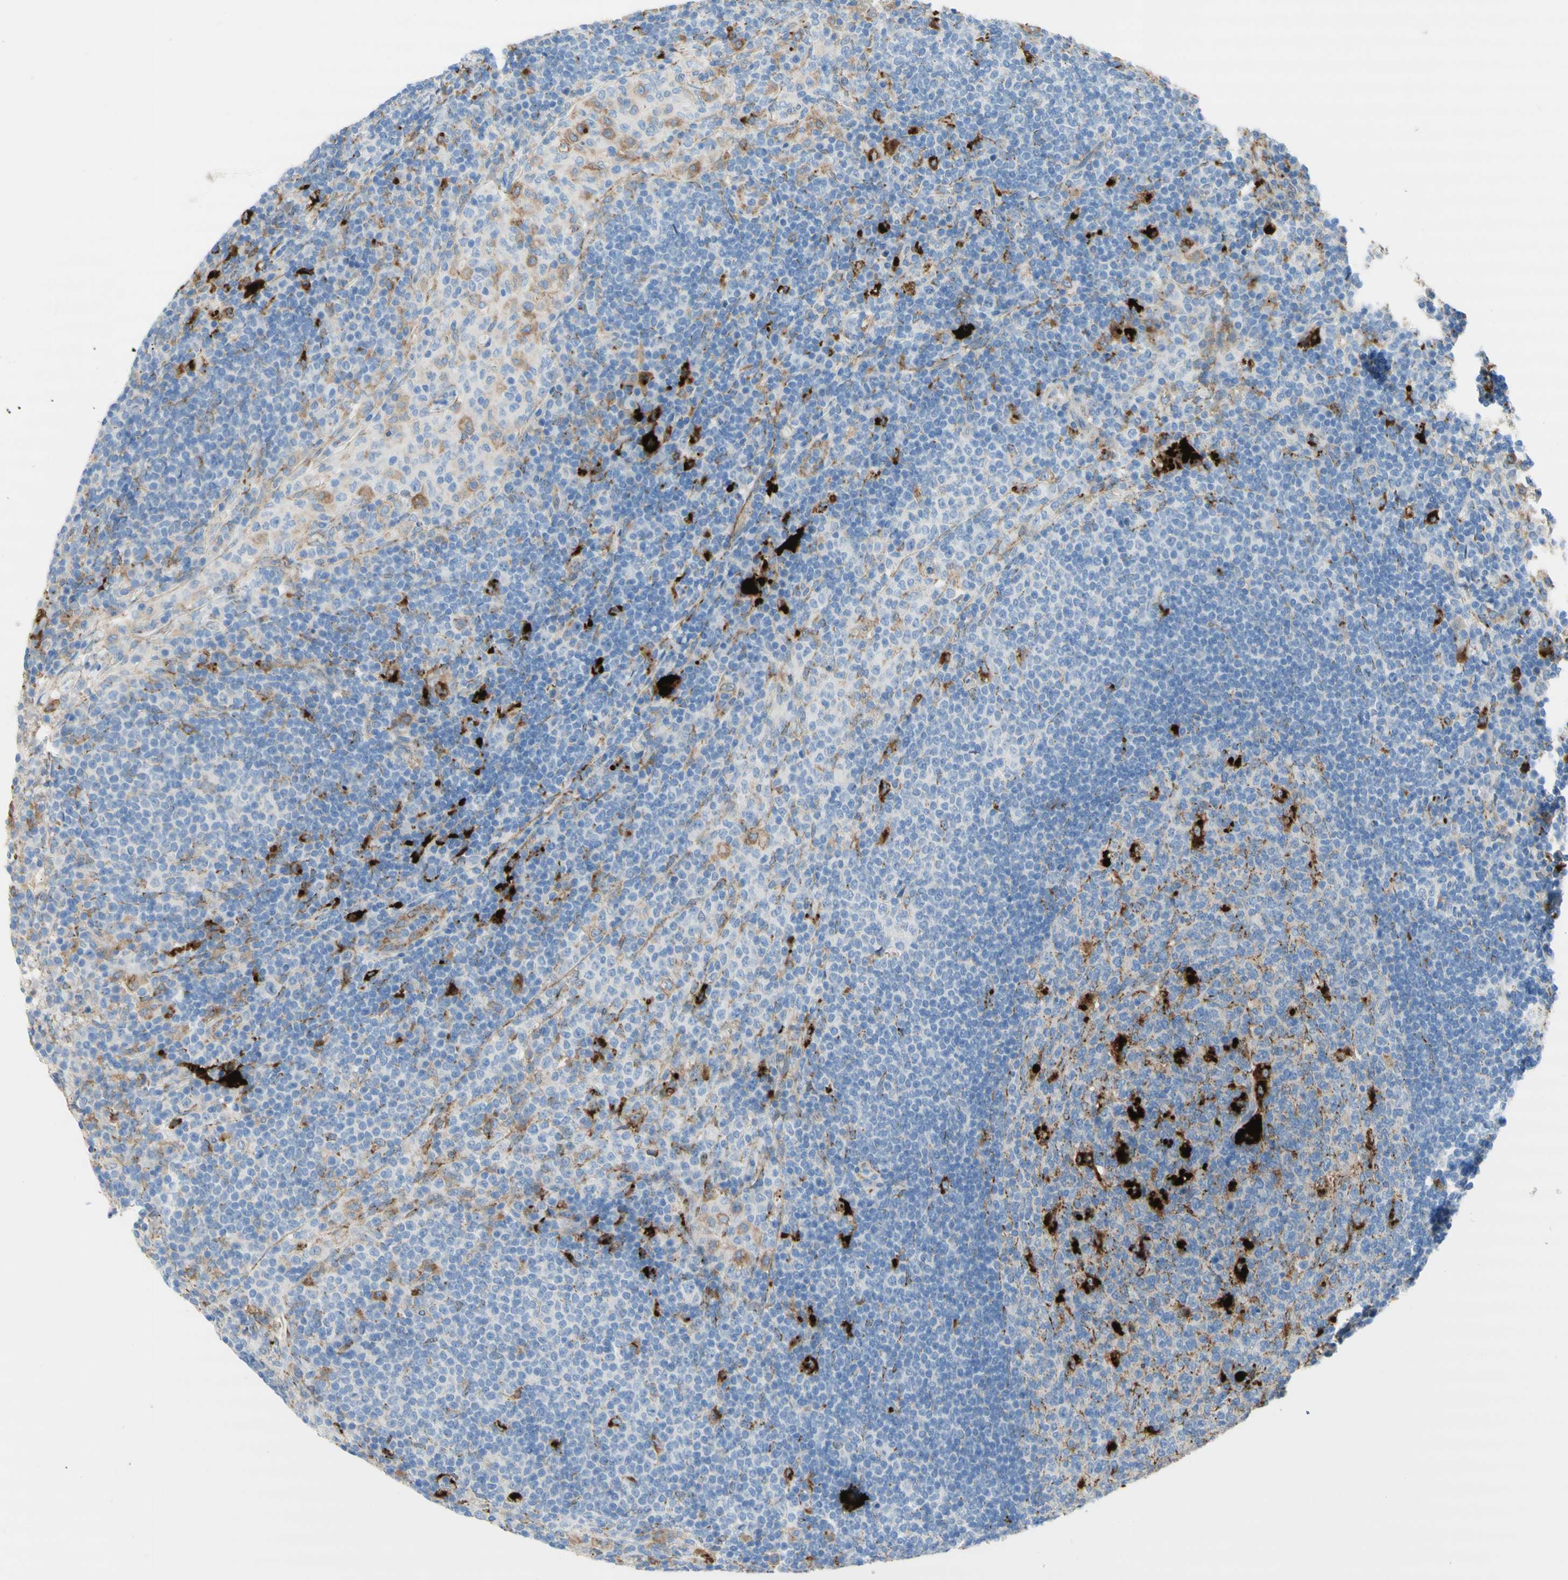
{"staining": {"intensity": "strong", "quantity": "<25%", "location": "cytoplasmic/membranous"}, "tissue": "lymph node", "cell_type": "Germinal center cells", "image_type": "normal", "snomed": [{"axis": "morphology", "description": "Normal tissue, NOS"}, {"axis": "topography", "description": "Lymph node"}], "caption": "This is an image of immunohistochemistry (IHC) staining of benign lymph node, which shows strong staining in the cytoplasmic/membranous of germinal center cells.", "gene": "URB2", "patient": {"sex": "female", "age": 53}}